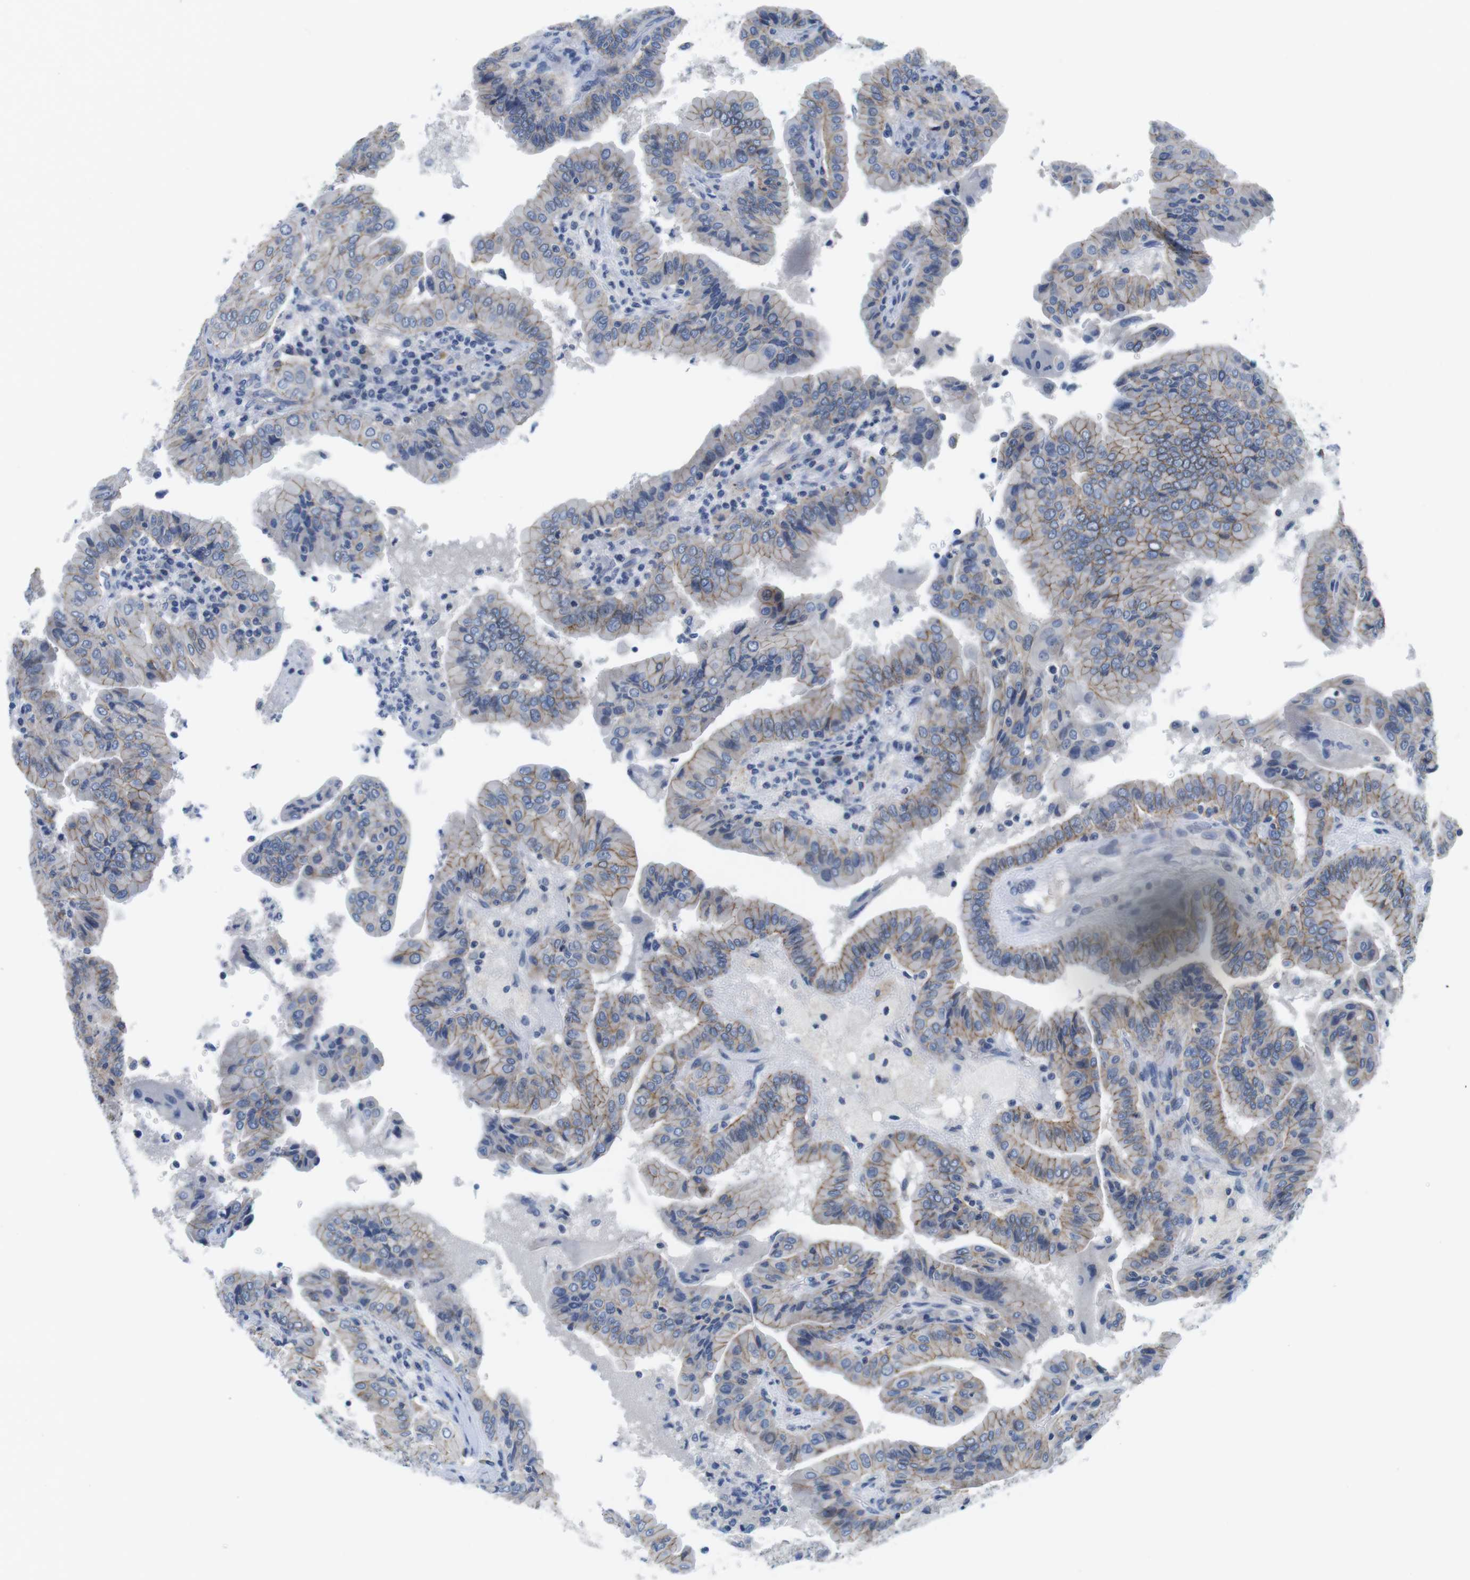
{"staining": {"intensity": "weak", "quantity": "25%-75%", "location": "cytoplasmic/membranous"}, "tissue": "thyroid cancer", "cell_type": "Tumor cells", "image_type": "cancer", "snomed": [{"axis": "morphology", "description": "Papillary adenocarcinoma, NOS"}, {"axis": "topography", "description": "Thyroid gland"}], "caption": "DAB immunohistochemical staining of thyroid cancer displays weak cytoplasmic/membranous protein staining in about 25%-75% of tumor cells. Using DAB (3,3'-diaminobenzidine) (brown) and hematoxylin (blue) stains, captured at high magnification using brightfield microscopy.", "gene": "SCRIB", "patient": {"sex": "male", "age": 33}}